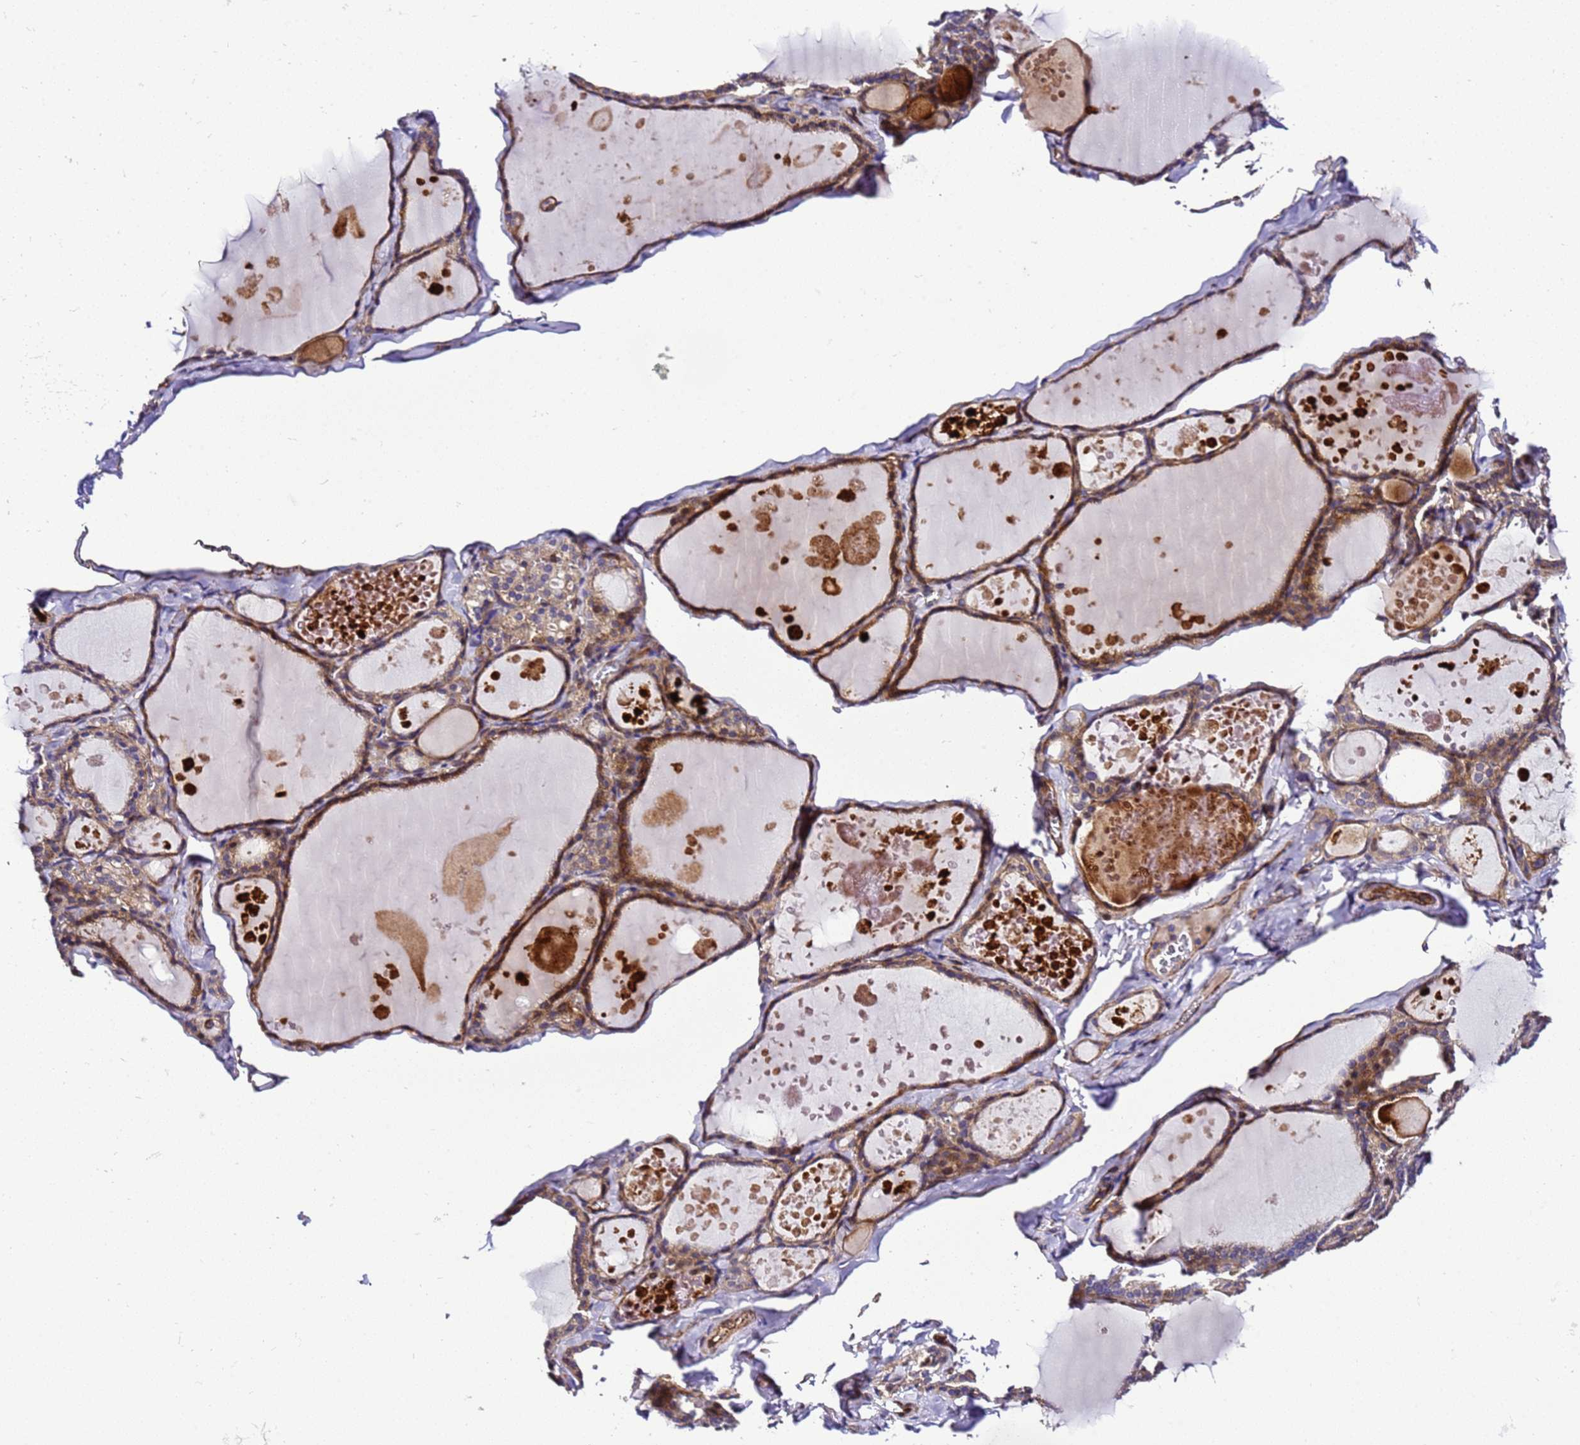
{"staining": {"intensity": "moderate", "quantity": ">75%", "location": "cytoplasmic/membranous"}, "tissue": "thyroid gland", "cell_type": "Glandular cells", "image_type": "normal", "snomed": [{"axis": "morphology", "description": "Normal tissue, NOS"}, {"axis": "topography", "description": "Thyroid gland"}], "caption": "The micrograph shows immunohistochemical staining of unremarkable thyroid gland. There is moderate cytoplasmic/membranous expression is identified in approximately >75% of glandular cells.", "gene": "ZNF417", "patient": {"sex": "male", "age": 56}}